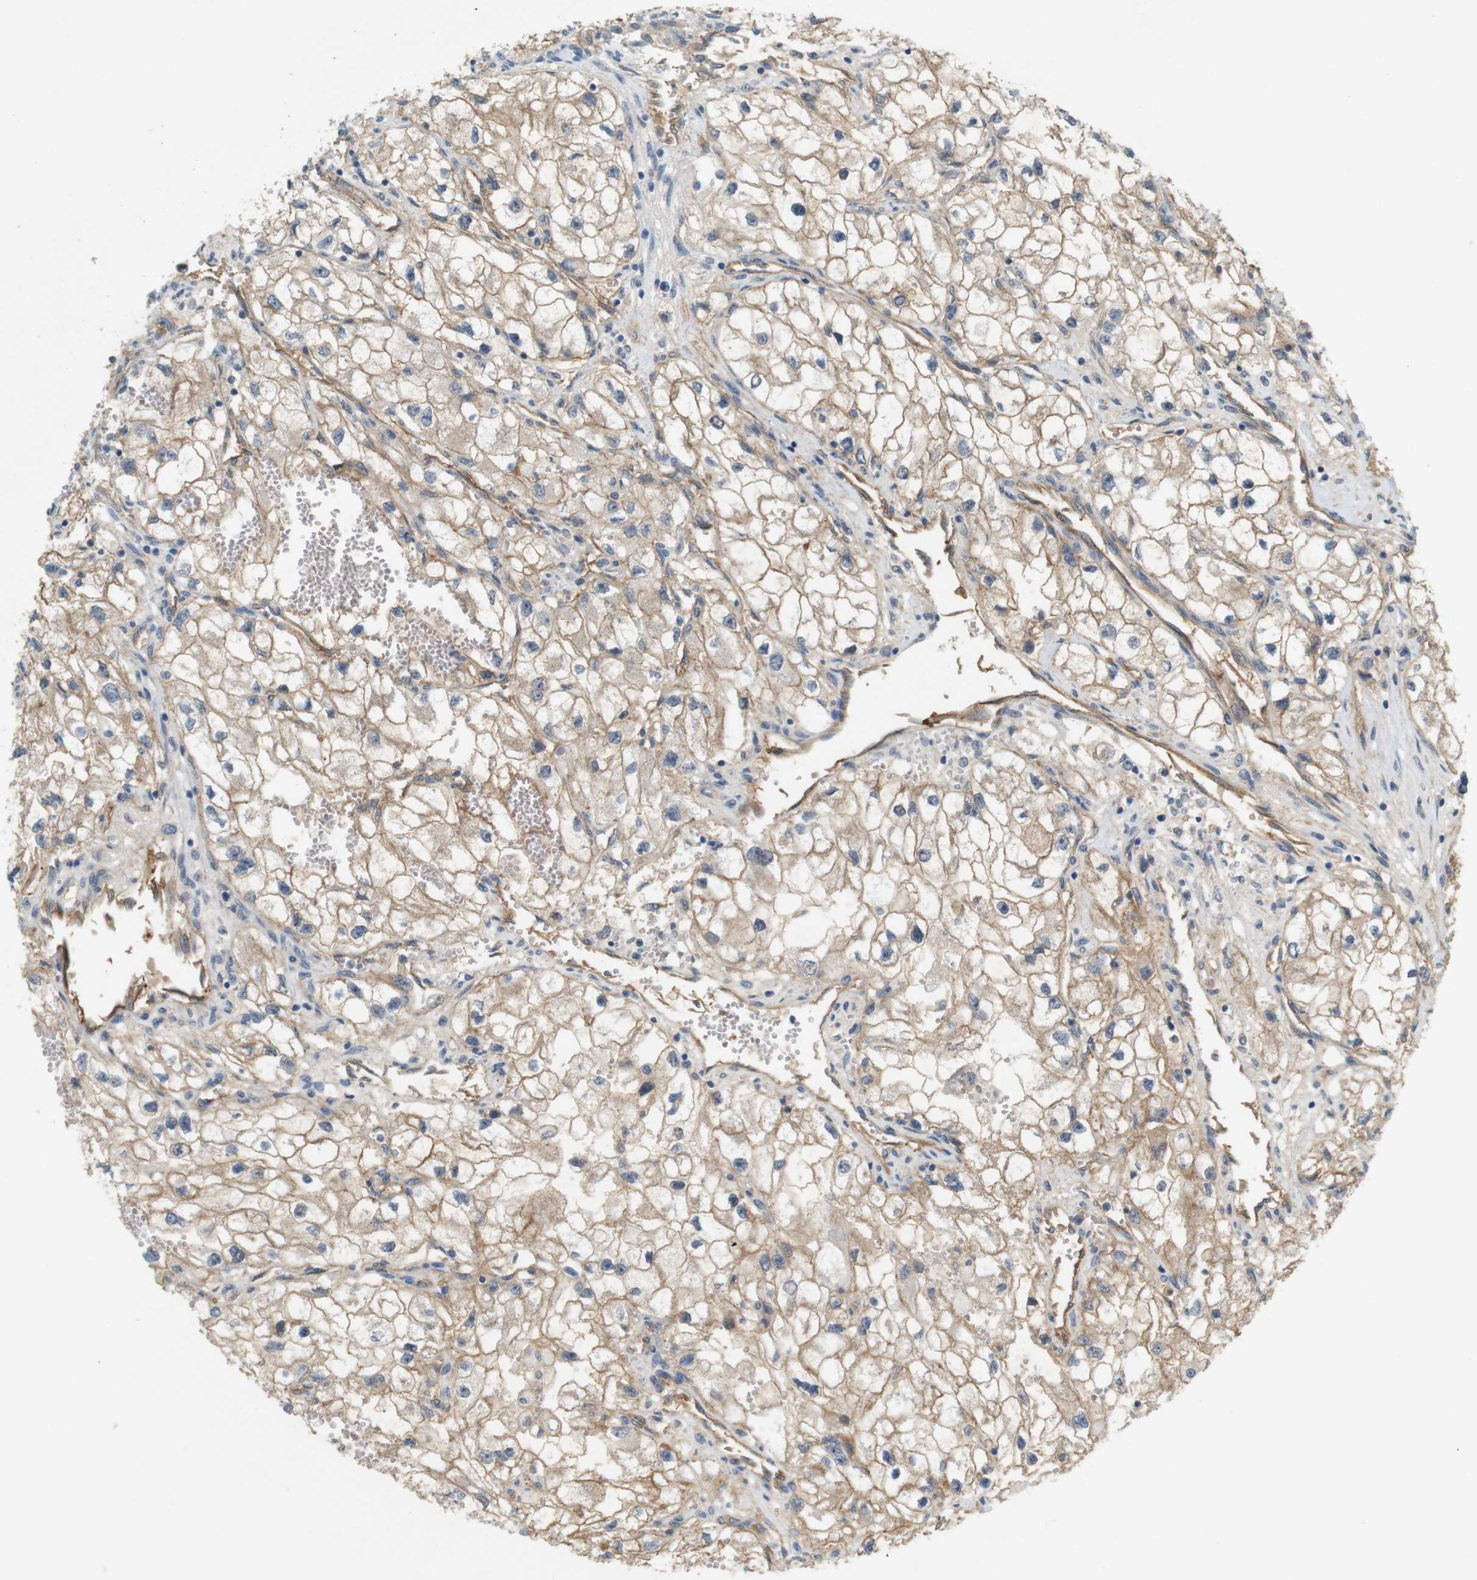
{"staining": {"intensity": "weak", "quantity": ">75%", "location": "cytoplasmic/membranous"}, "tissue": "renal cancer", "cell_type": "Tumor cells", "image_type": "cancer", "snomed": [{"axis": "morphology", "description": "Adenocarcinoma, NOS"}, {"axis": "topography", "description": "Kidney"}], "caption": "Approximately >75% of tumor cells in renal cancer (adenocarcinoma) display weak cytoplasmic/membranous protein staining as visualized by brown immunohistochemical staining.", "gene": "PVR", "patient": {"sex": "female", "age": 70}}